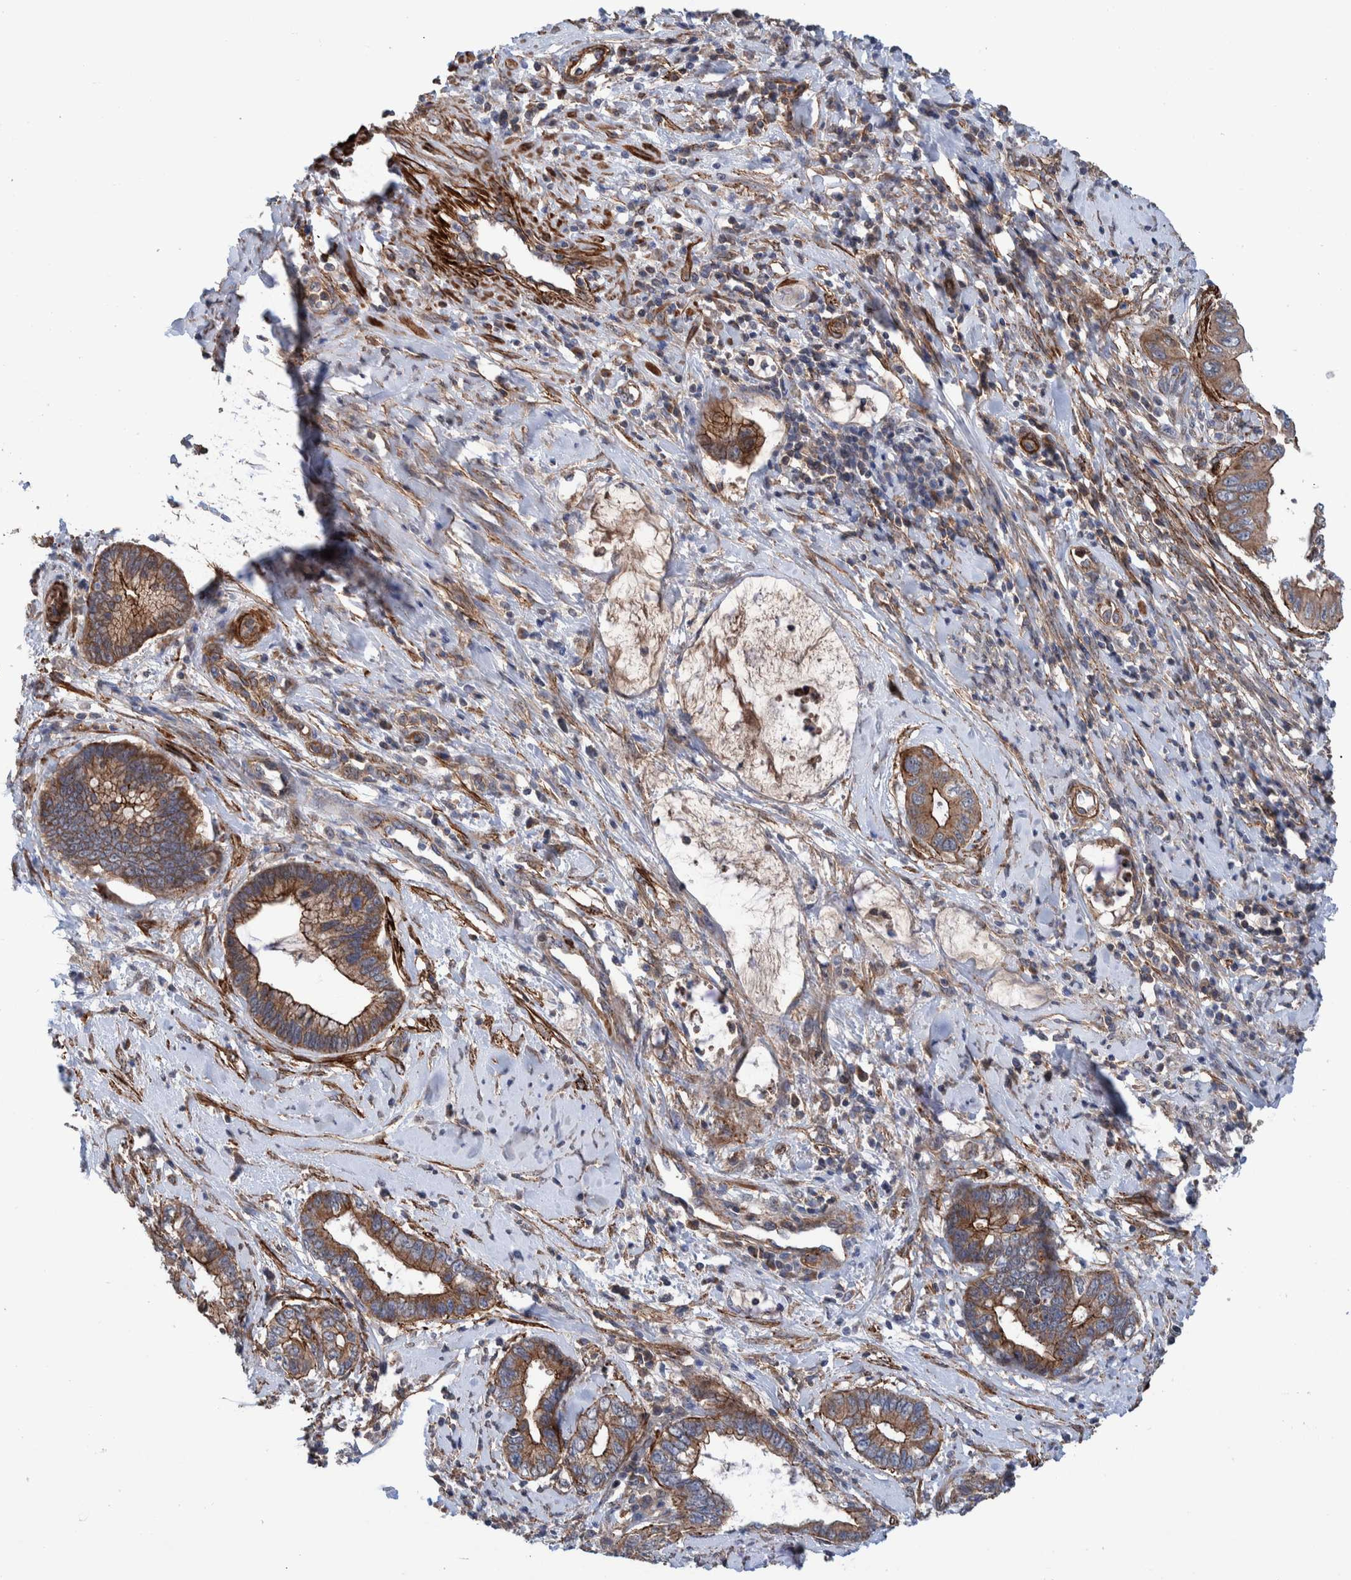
{"staining": {"intensity": "moderate", "quantity": ">75%", "location": "cytoplasmic/membranous"}, "tissue": "cervical cancer", "cell_type": "Tumor cells", "image_type": "cancer", "snomed": [{"axis": "morphology", "description": "Adenocarcinoma, NOS"}, {"axis": "topography", "description": "Cervix"}], "caption": "A medium amount of moderate cytoplasmic/membranous staining is seen in approximately >75% of tumor cells in cervical adenocarcinoma tissue.", "gene": "SLC25A10", "patient": {"sex": "female", "age": 44}}